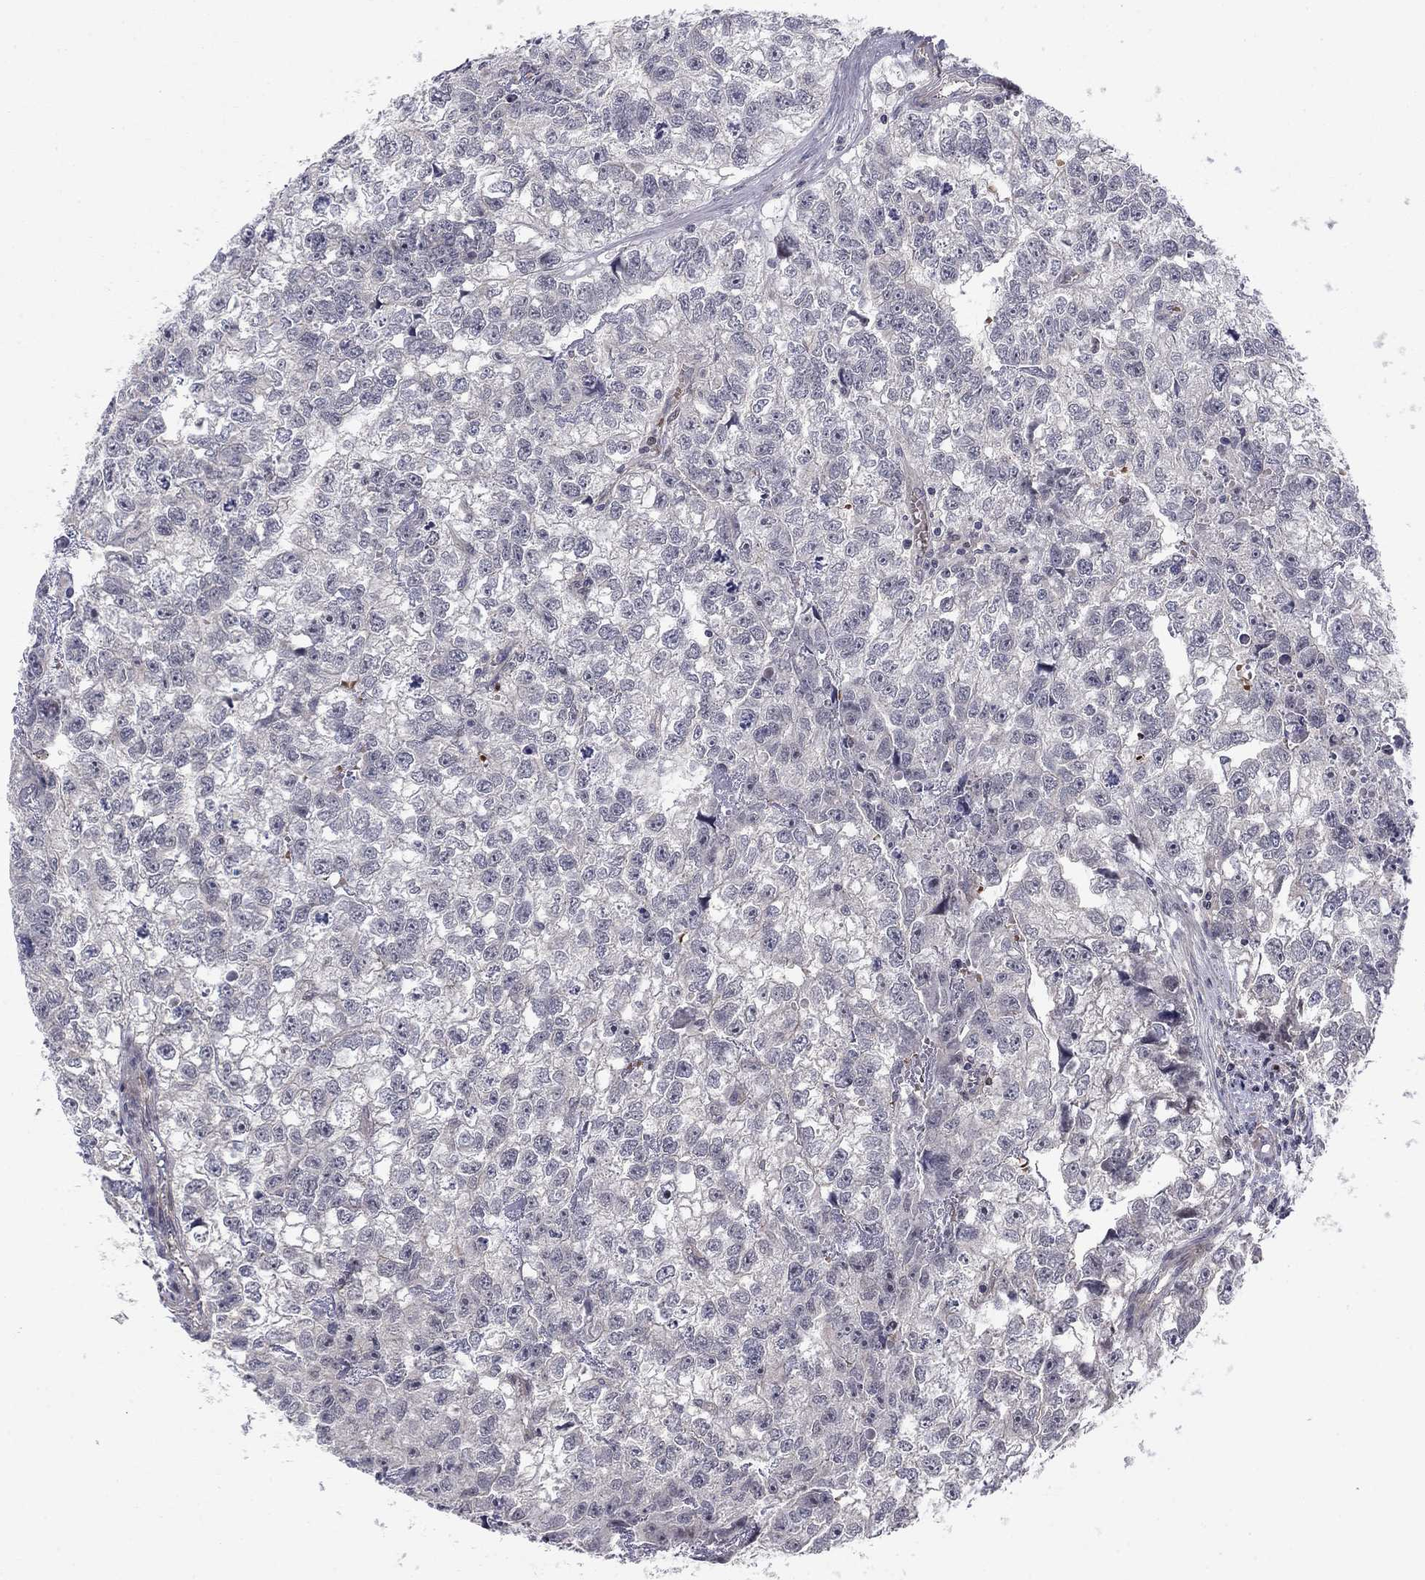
{"staining": {"intensity": "negative", "quantity": "none", "location": "none"}, "tissue": "testis cancer", "cell_type": "Tumor cells", "image_type": "cancer", "snomed": [{"axis": "morphology", "description": "Carcinoma, Embryonal, NOS"}, {"axis": "morphology", "description": "Teratoma, malignant, NOS"}, {"axis": "topography", "description": "Testis"}], "caption": "Immunohistochemical staining of human testis cancer (malignant teratoma) demonstrates no significant positivity in tumor cells. The staining is performed using DAB (3,3'-diaminobenzidine) brown chromogen with nuclei counter-stained in using hematoxylin.", "gene": "BCL11A", "patient": {"sex": "male", "age": 44}}